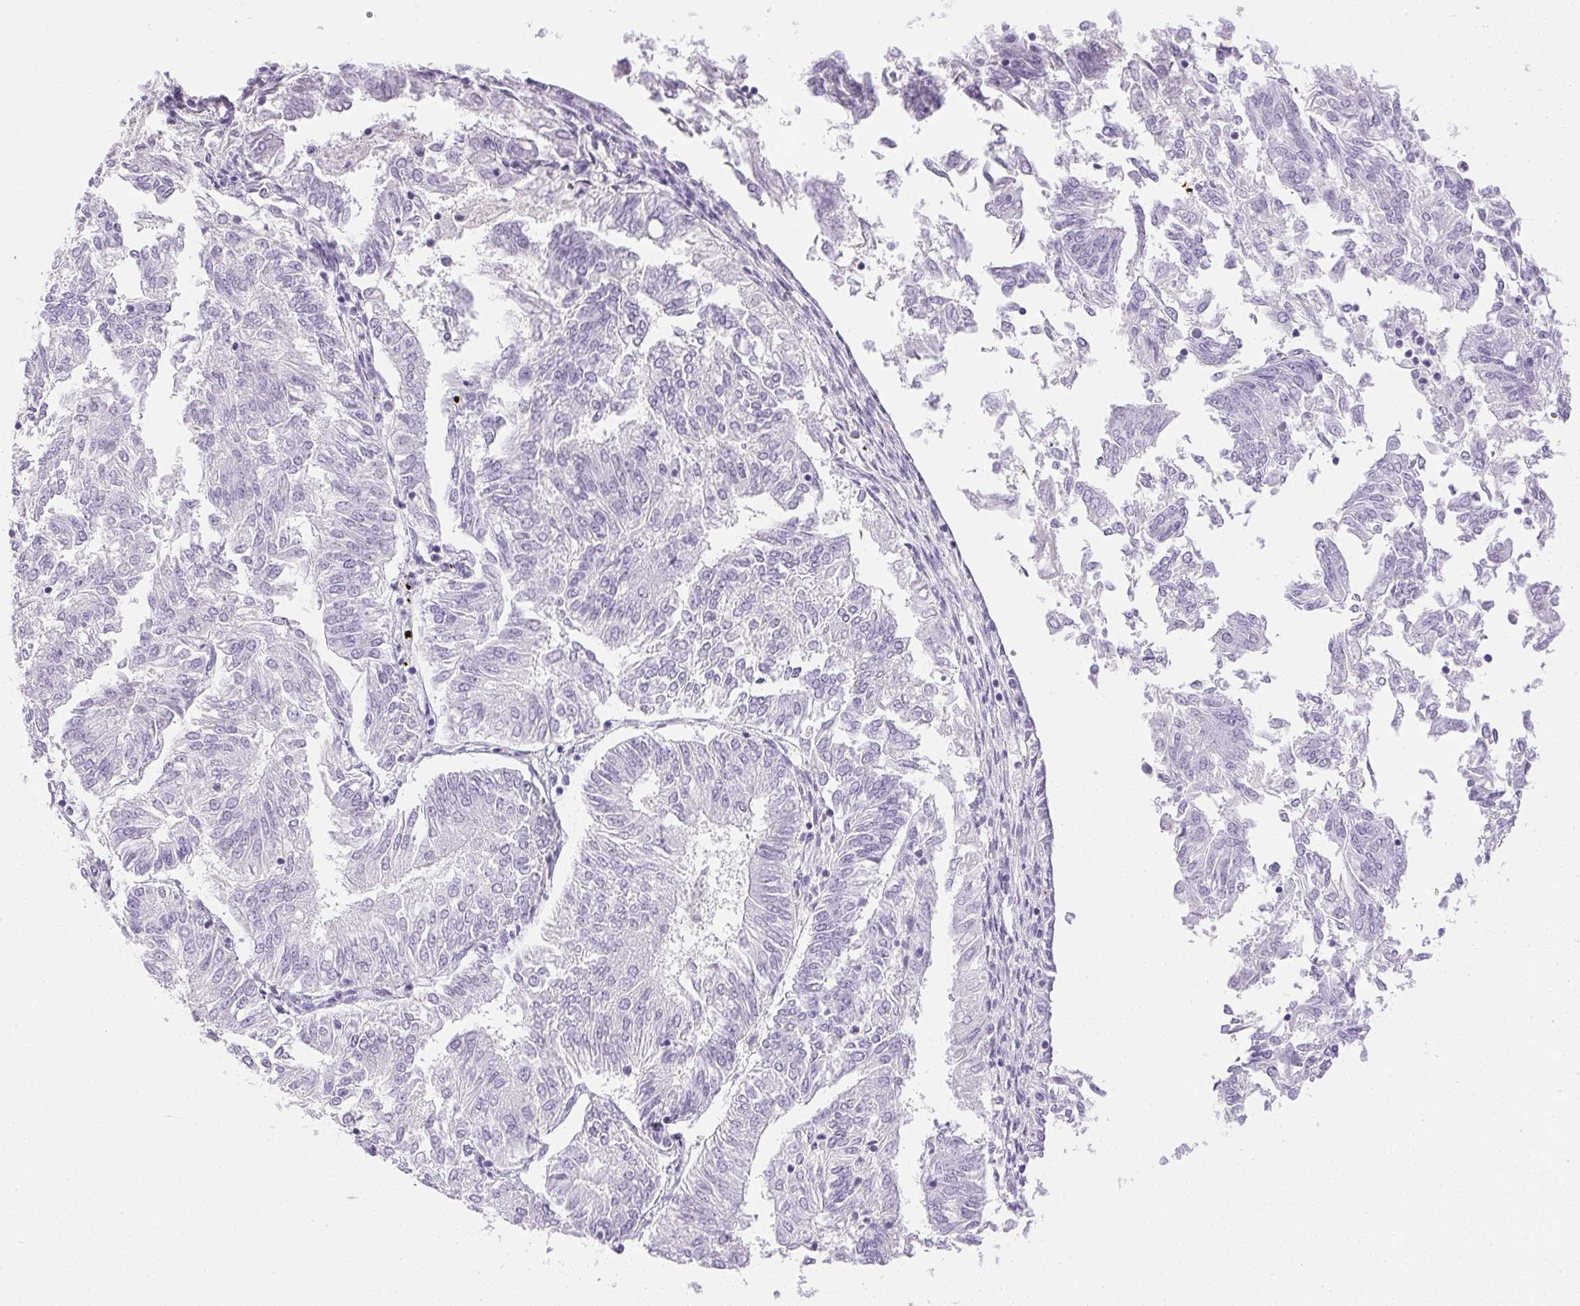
{"staining": {"intensity": "negative", "quantity": "none", "location": "none"}, "tissue": "endometrial cancer", "cell_type": "Tumor cells", "image_type": "cancer", "snomed": [{"axis": "morphology", "description": "Adenocarcinoma, NOS"}, {"axis": "topography", "description": "Endometrium"}], "caption": "DAB immunohistochemical staining of endometrial cancer shows no significant positivity in tumor cells.", "gene": "CPB1", "patient": {"sex": "female", "age": 58}}